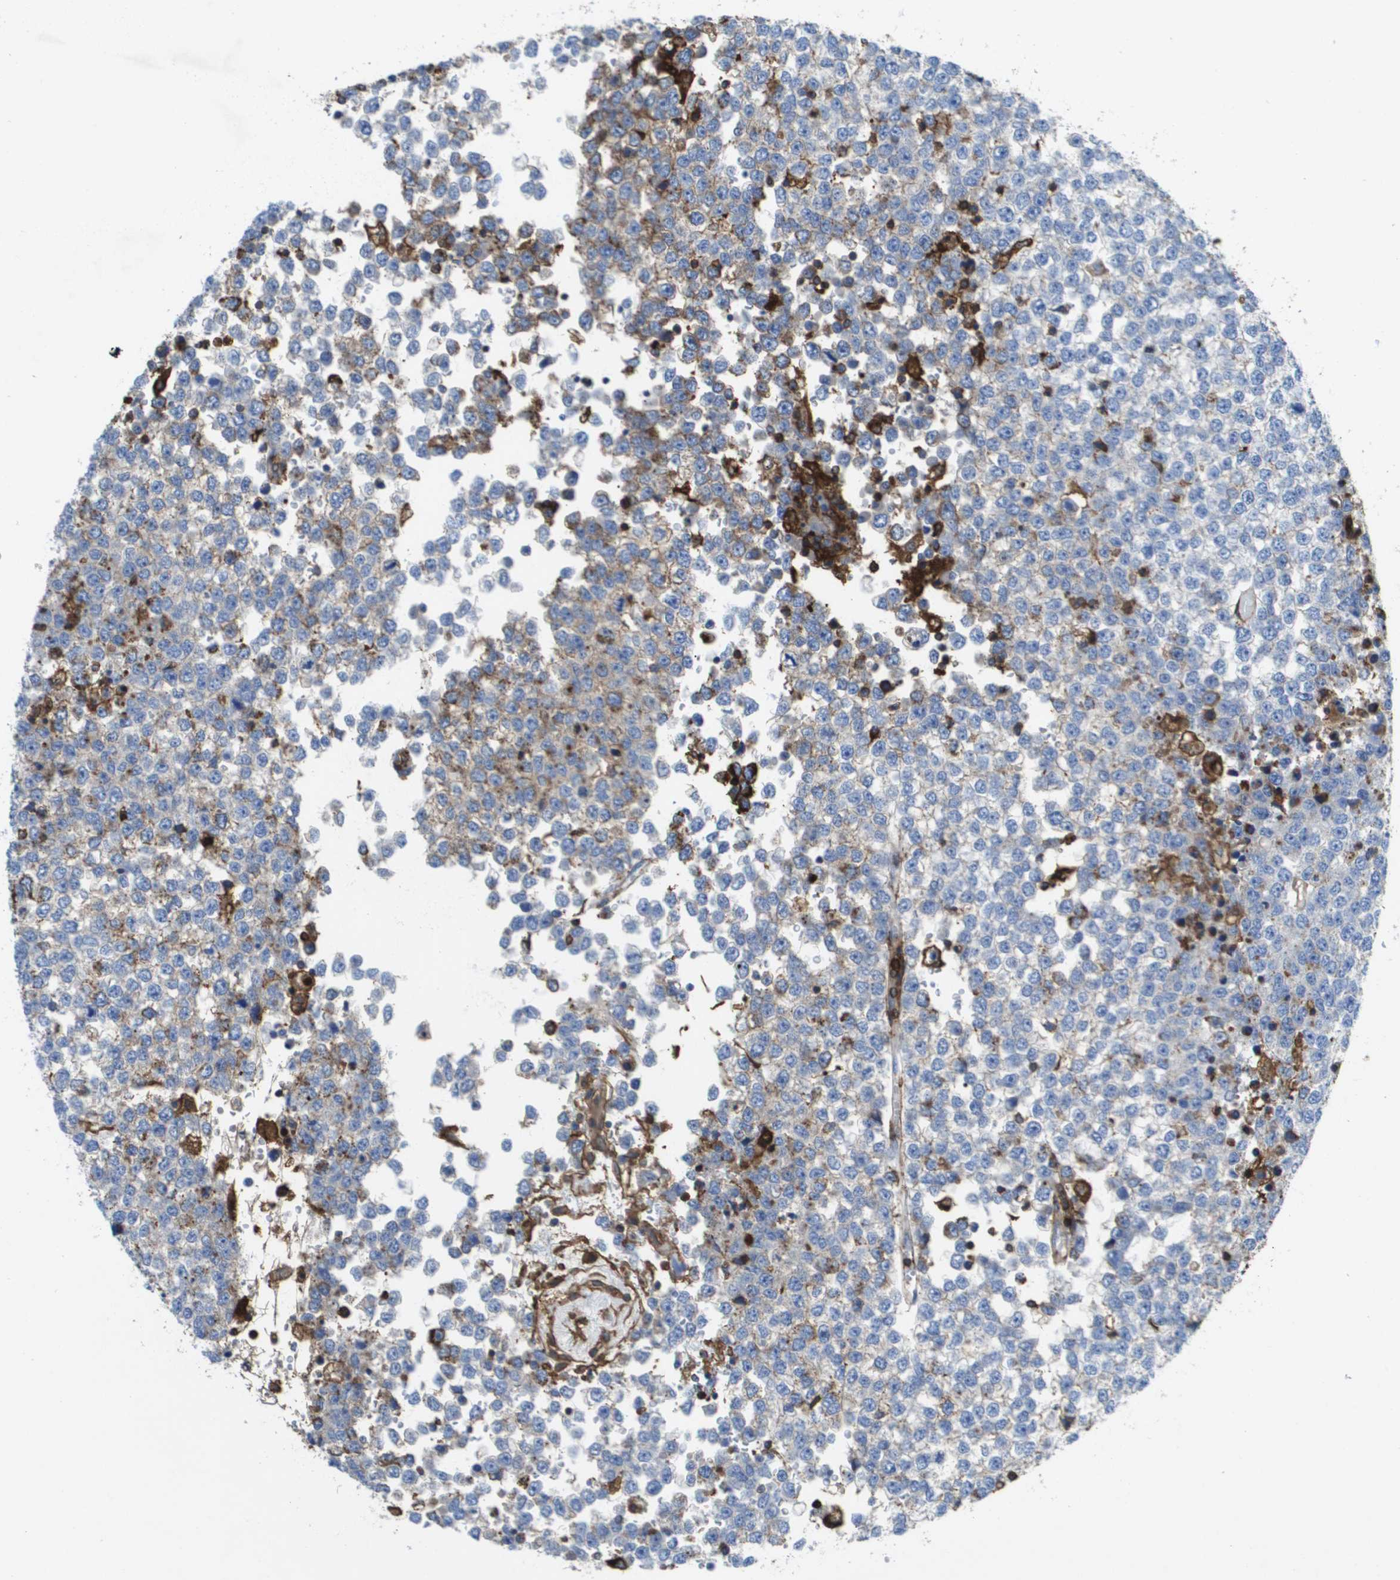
{"staining": {"intensity": "weak", "quantity": "<25%", "location": "cytoplasmic/membranous"}, "tissue": "testis cancer", "cell_type": "Tumor cells", "image_type": "cancer", "snomed": [{"axis": "morphology", "description": "Seminoma, NOS"}, {"axis": "topography", "description": "Testis"}], "caption": "Seminoma (testis) stained for a protein using immunohistochemistry exhibits no positivity tumor cells.", "gene": "PASK", "patient": {"sex": "male", "age": 65}}